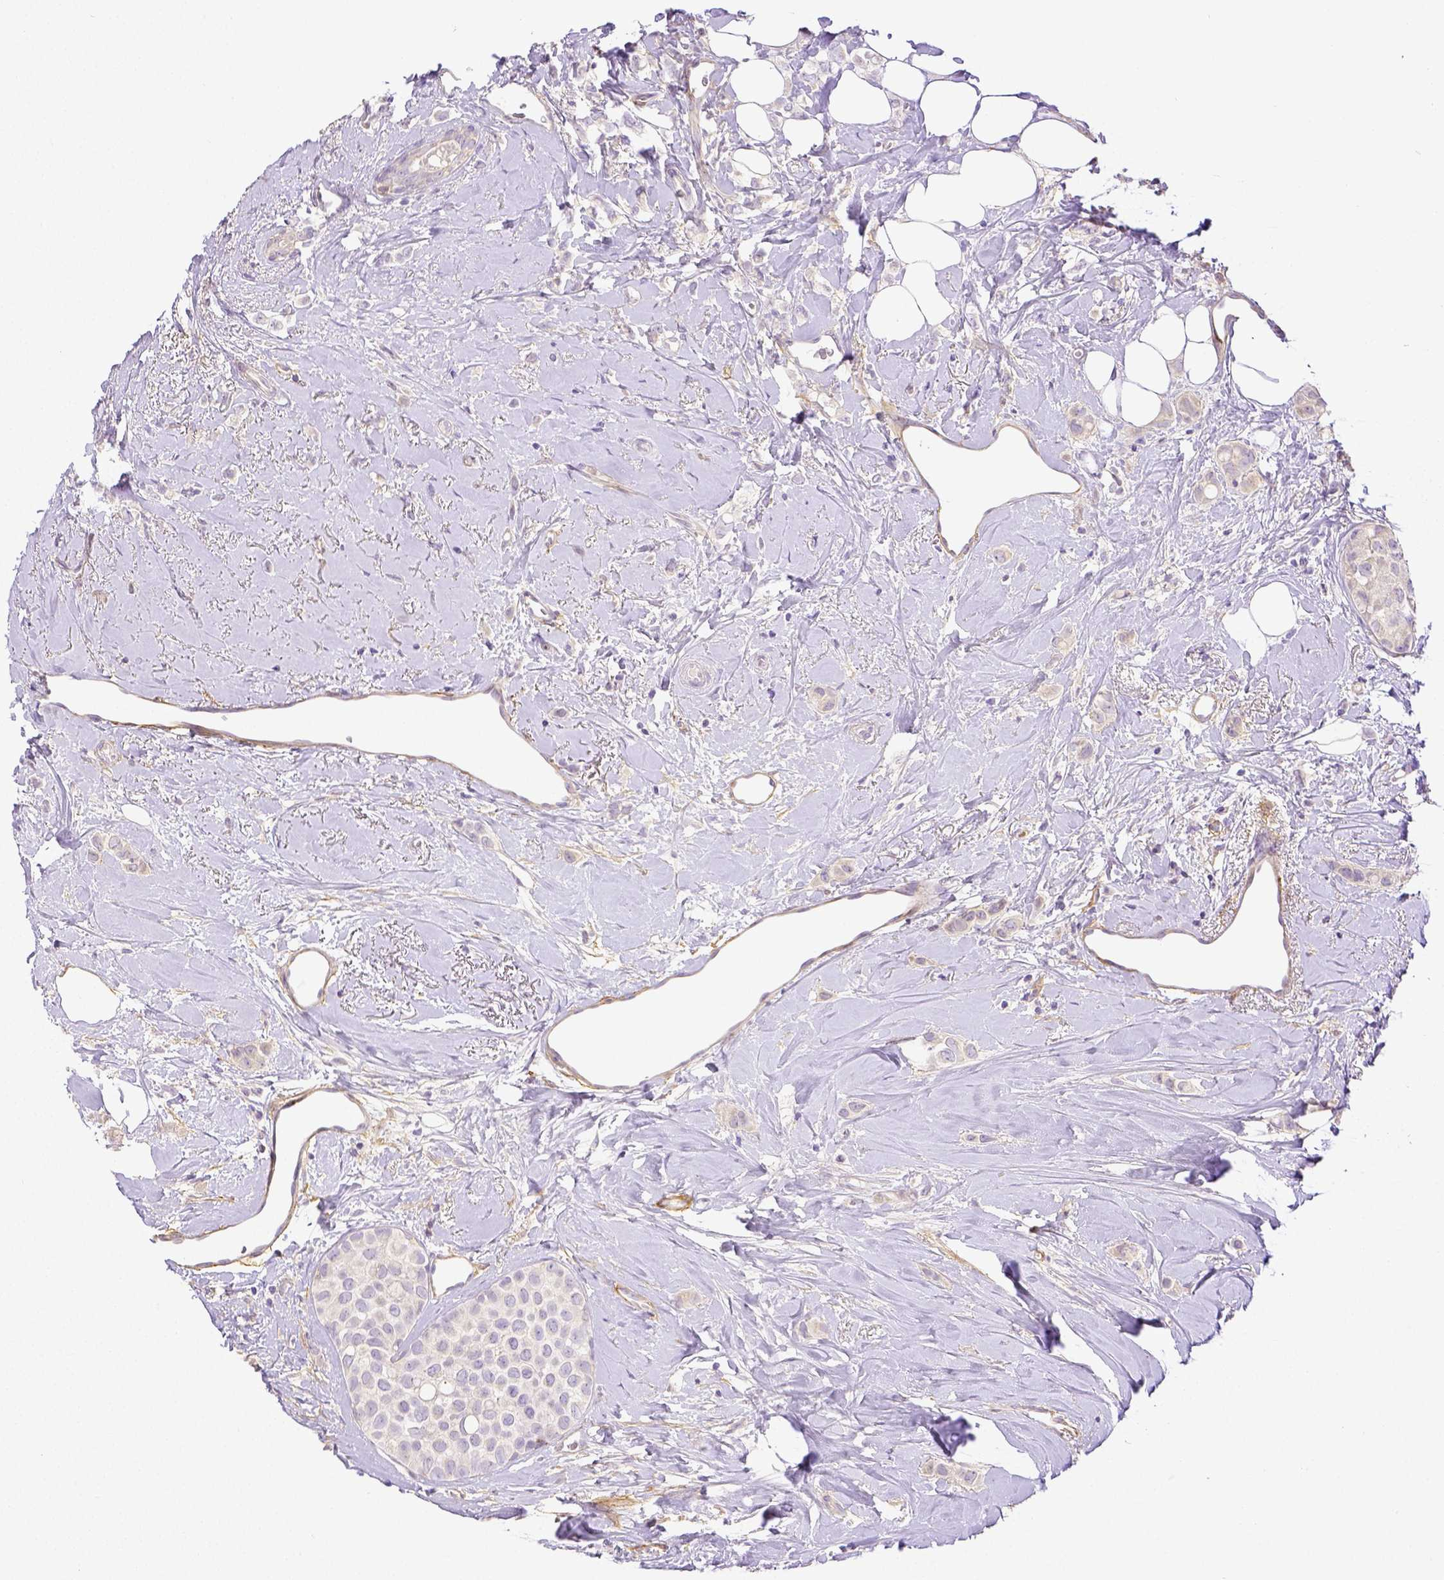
{"staining": {"intensity": "negative", "quantity": "none", "location": "none"}, "tissue": "breast cancer", "cell_type": "Tumor cells", "image_type": "cancer", "snomed": [{"axis": "morphology", "description": "Lobular carcinoma"}, {"axis": "topography", "description": "Breast"}], "caption": "This micrograph is of breast lobular carcinoma stained with immunohistochemistry (IHC) to label a protein in brown with the nuclei are counter-stained blue. There is no expression in tumor cells. (Brightfield microscopy of DAB (3,3'-diaminobenzidine) immunohistochemistry at high magnification).", "gene": "THY1", "patient": {"sex": "female", "age": 66}}